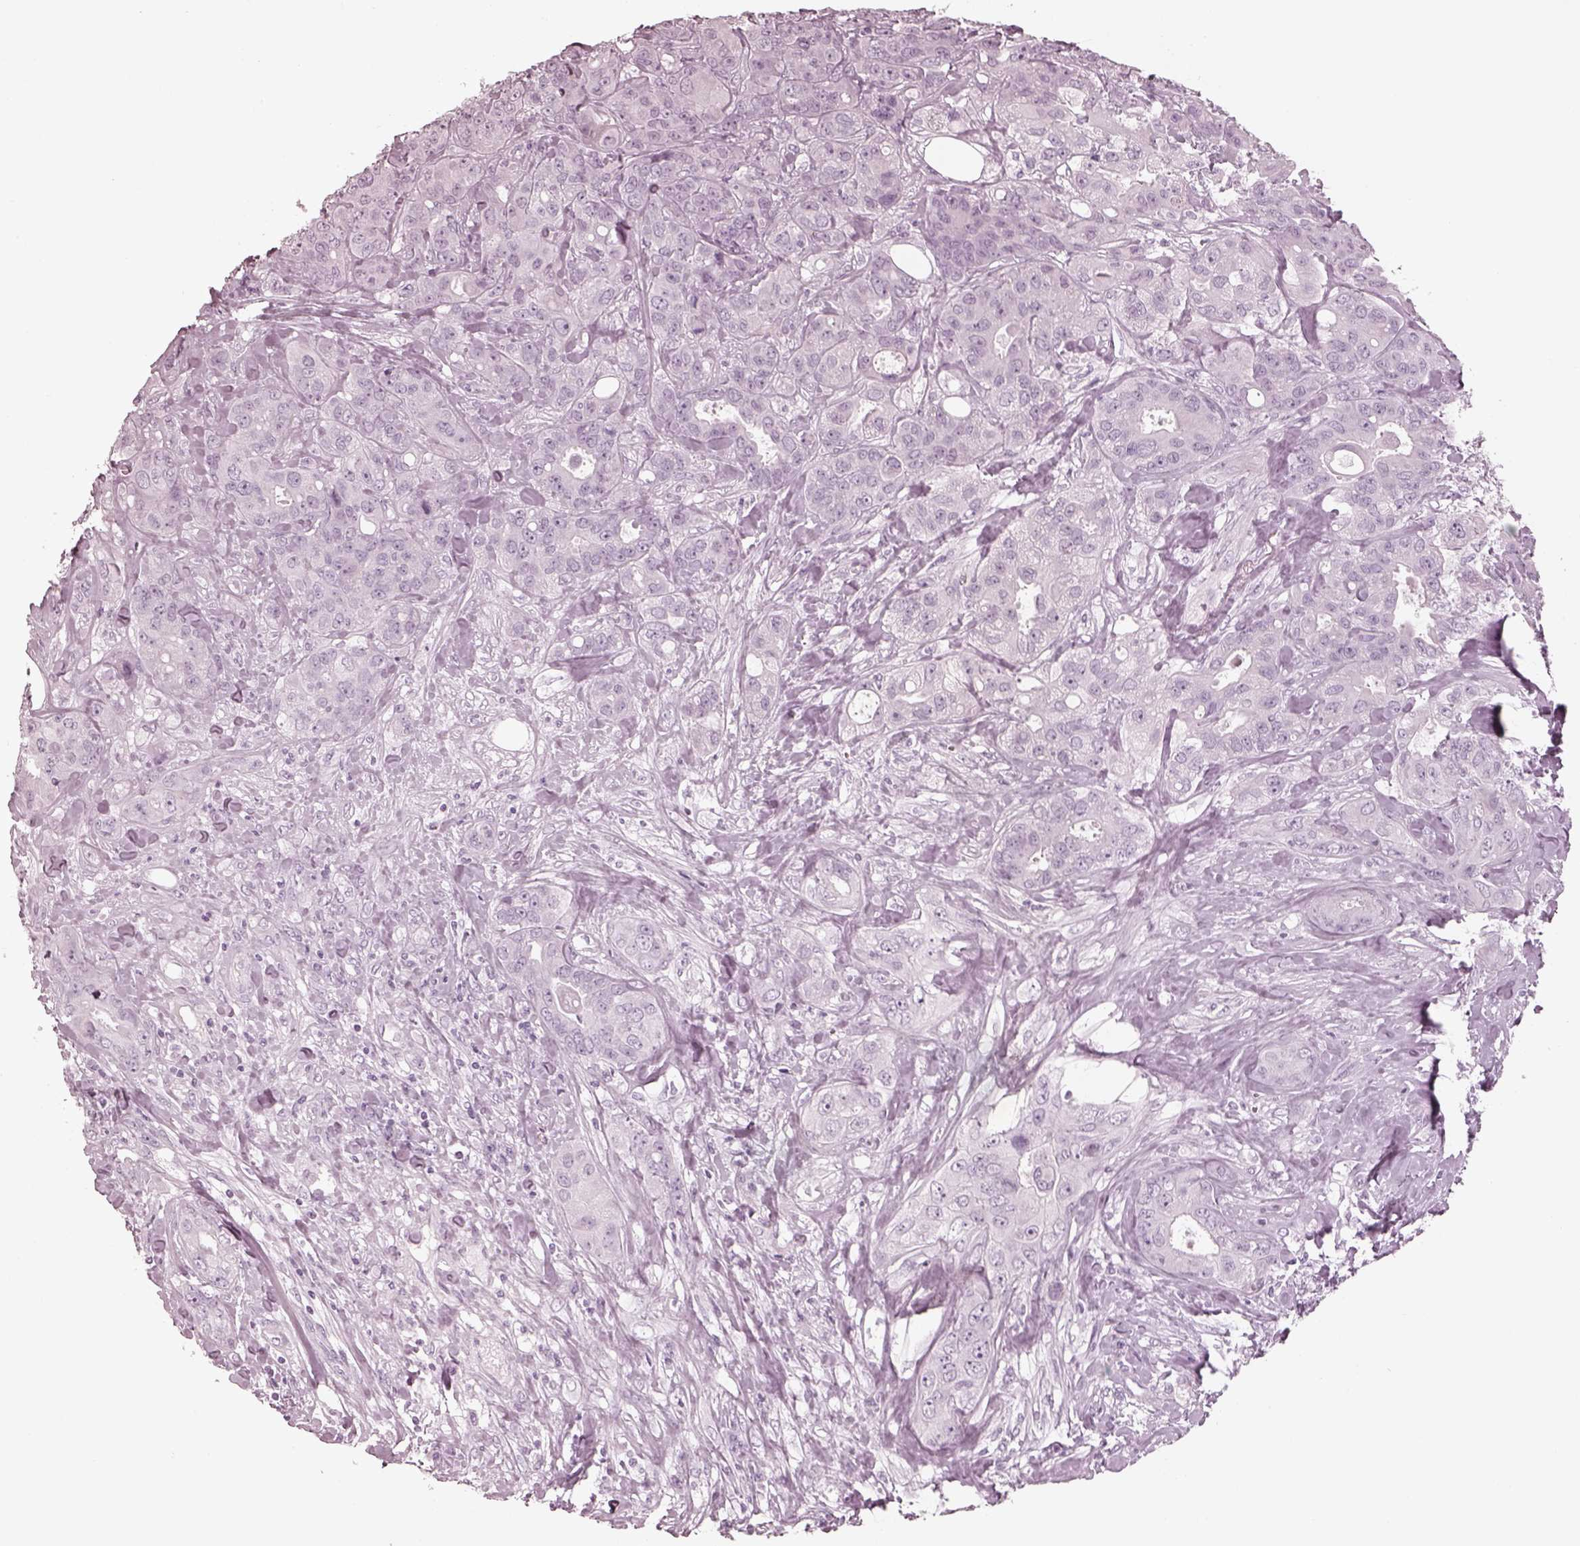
{"staining": {"intensity": "negative", "quantity": "none", "location": "none"}, "tissue": "breast cancer", "cell_type": "Tumor cells", "image_type": "cancer", "snomed": [{"axis": "morphology", "description": "Duct carcinoma"}, {"axis": "topography", "description": "Breast"}], "caption": "Breast cancer (infiltrating ductal carcinoma) was stained to show a protein in brown. There is no significant expression in tumor cells.", "gene": "OPN4", "patient": {"sex": "female", "age": 43}}